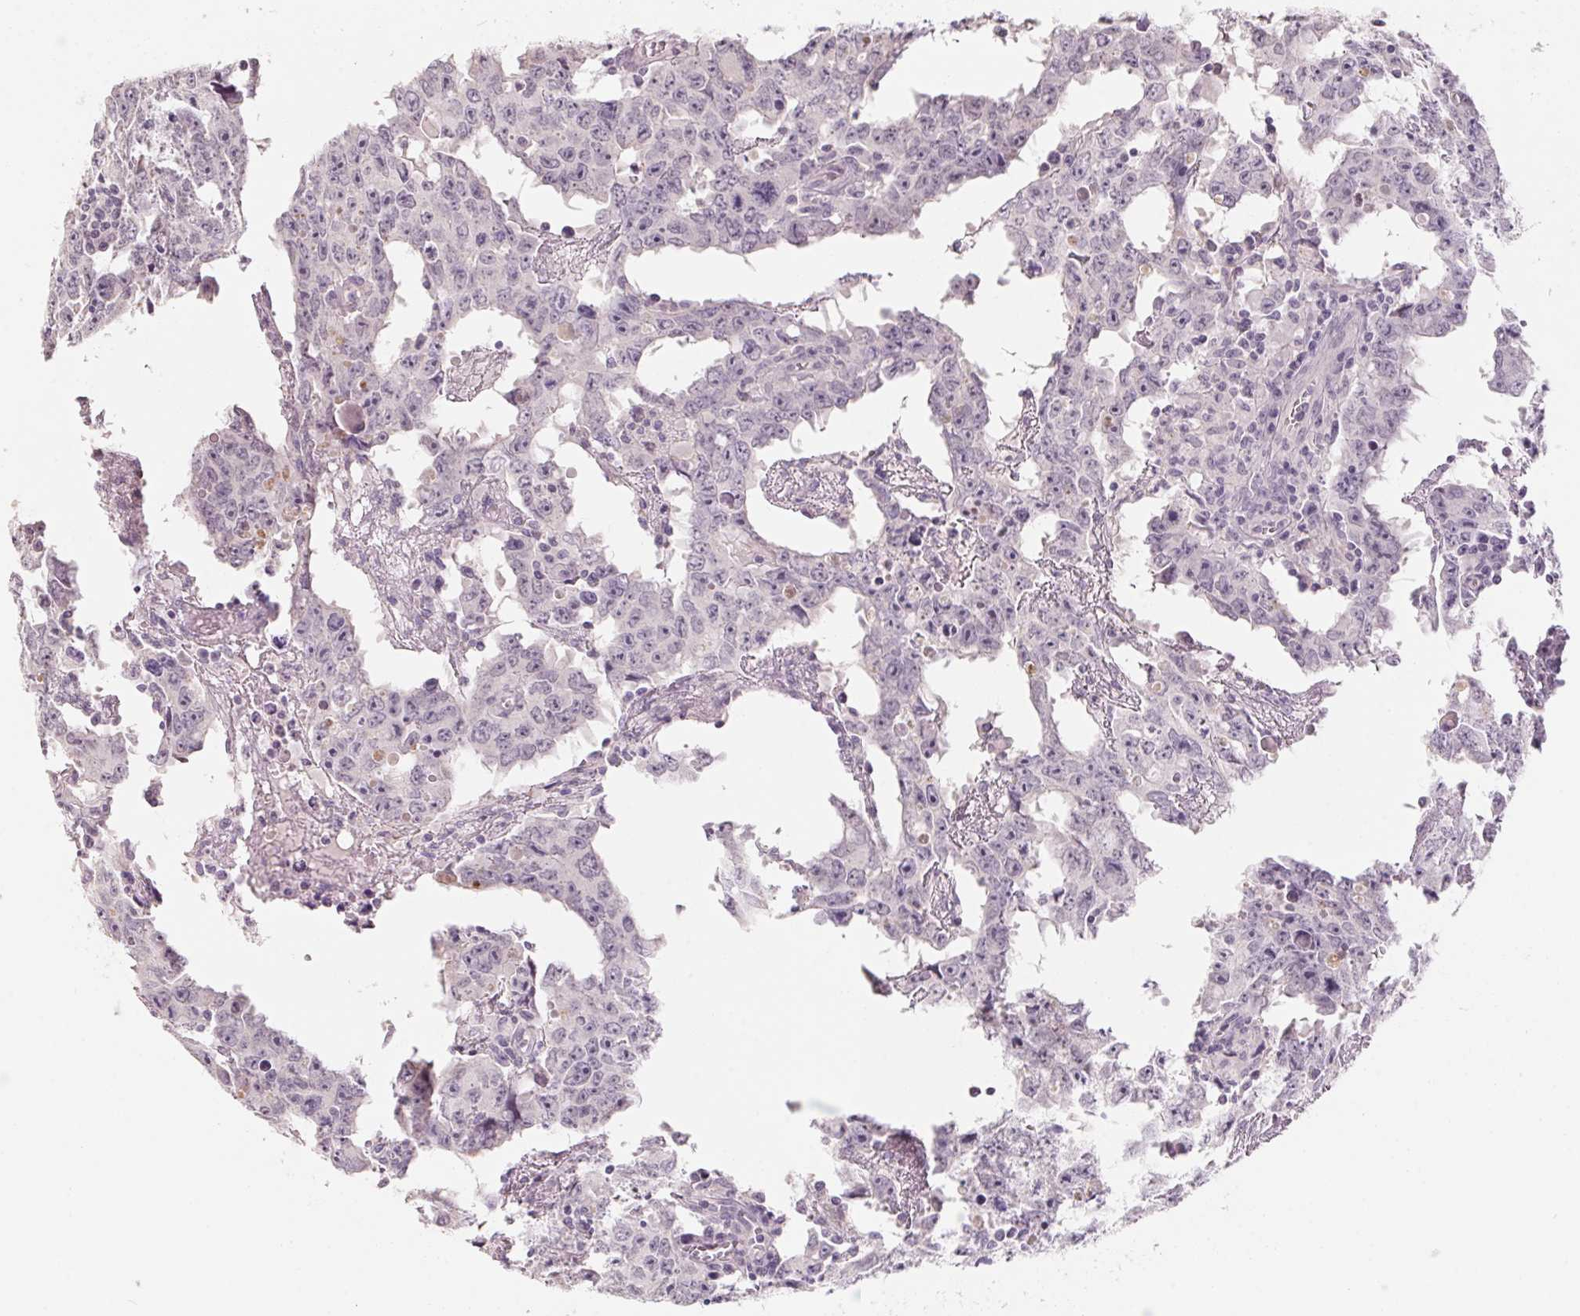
{"staining": {"intensity": "negative", "quantity": "none", "location": "none"}, "tissue": "testis cancer", "cell_type": "Tumor cells", "image_type": "cancer", "snomed": [{"axis": "morphology", "description": "Carcinoma, Embryonal, NOS"}, {"axis": "topography", "description": "Testis"}], "caption": "Tumor cells show no significant protein expression in embryonal carcinoma (testis). (Brightfield microscopy of DAB immunohistochemistry at high magnification).", "gene": "CAPZA3", "patient": {"sex": "male", "age": 22}}